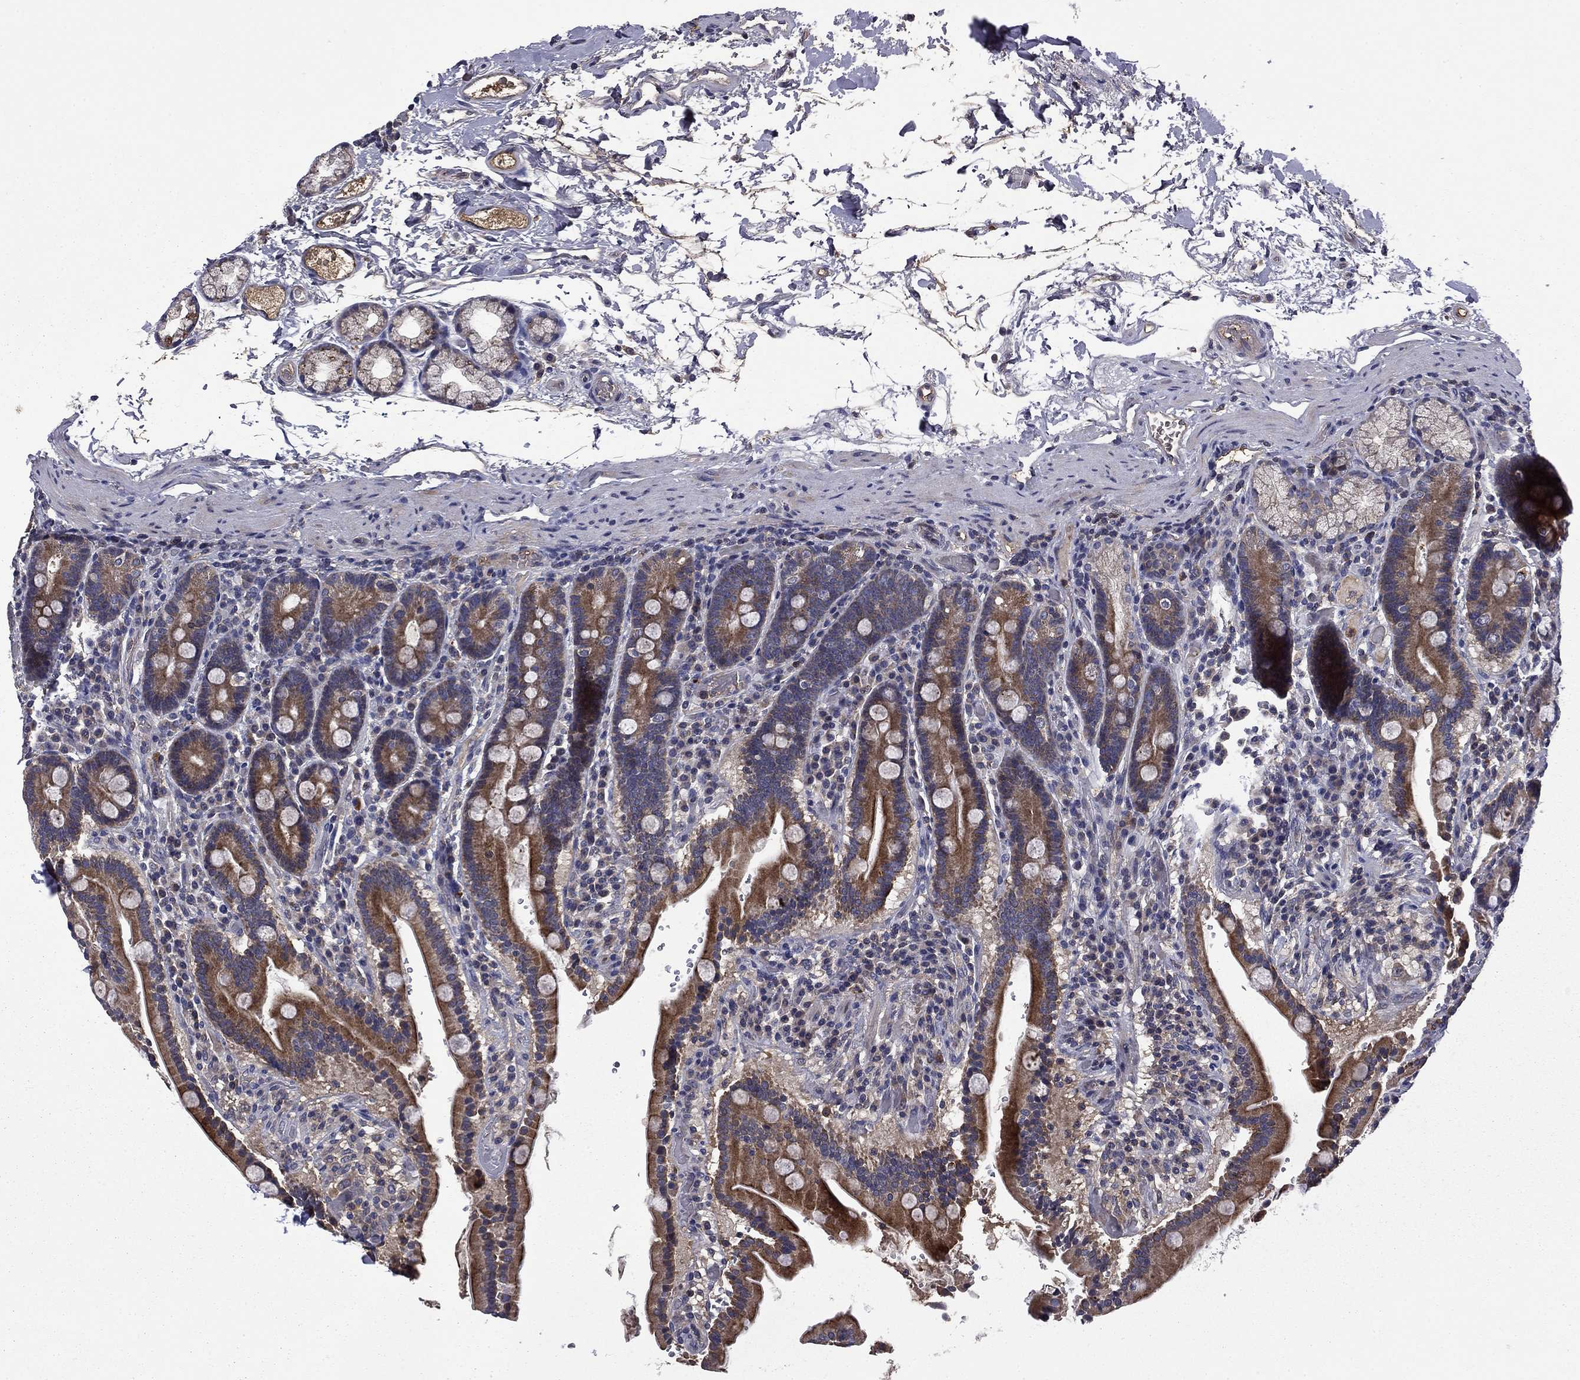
{"staining": {"intensity": "moderate", "quantity": "25%-75%", "location": "cytoplasmic/membranous"}, "tissue": "duodenum", "cell_type": "Glandular cells", "image_type": "normal", "snomed": [{"axis": "morphology", "description": "Normal tissue, NOS"}, {"axis": "topography", "description": "Duodenum"}], "caption": "Immunohistochemistry image of benign duodenum stained for a protein (brown), which displays medium levels of moderate cytoplasmic/membranous positivity in about 25%-75% of glandular cells.", "gene": "CEACAM7", "patient": {"sex": "female", "age": 62}}